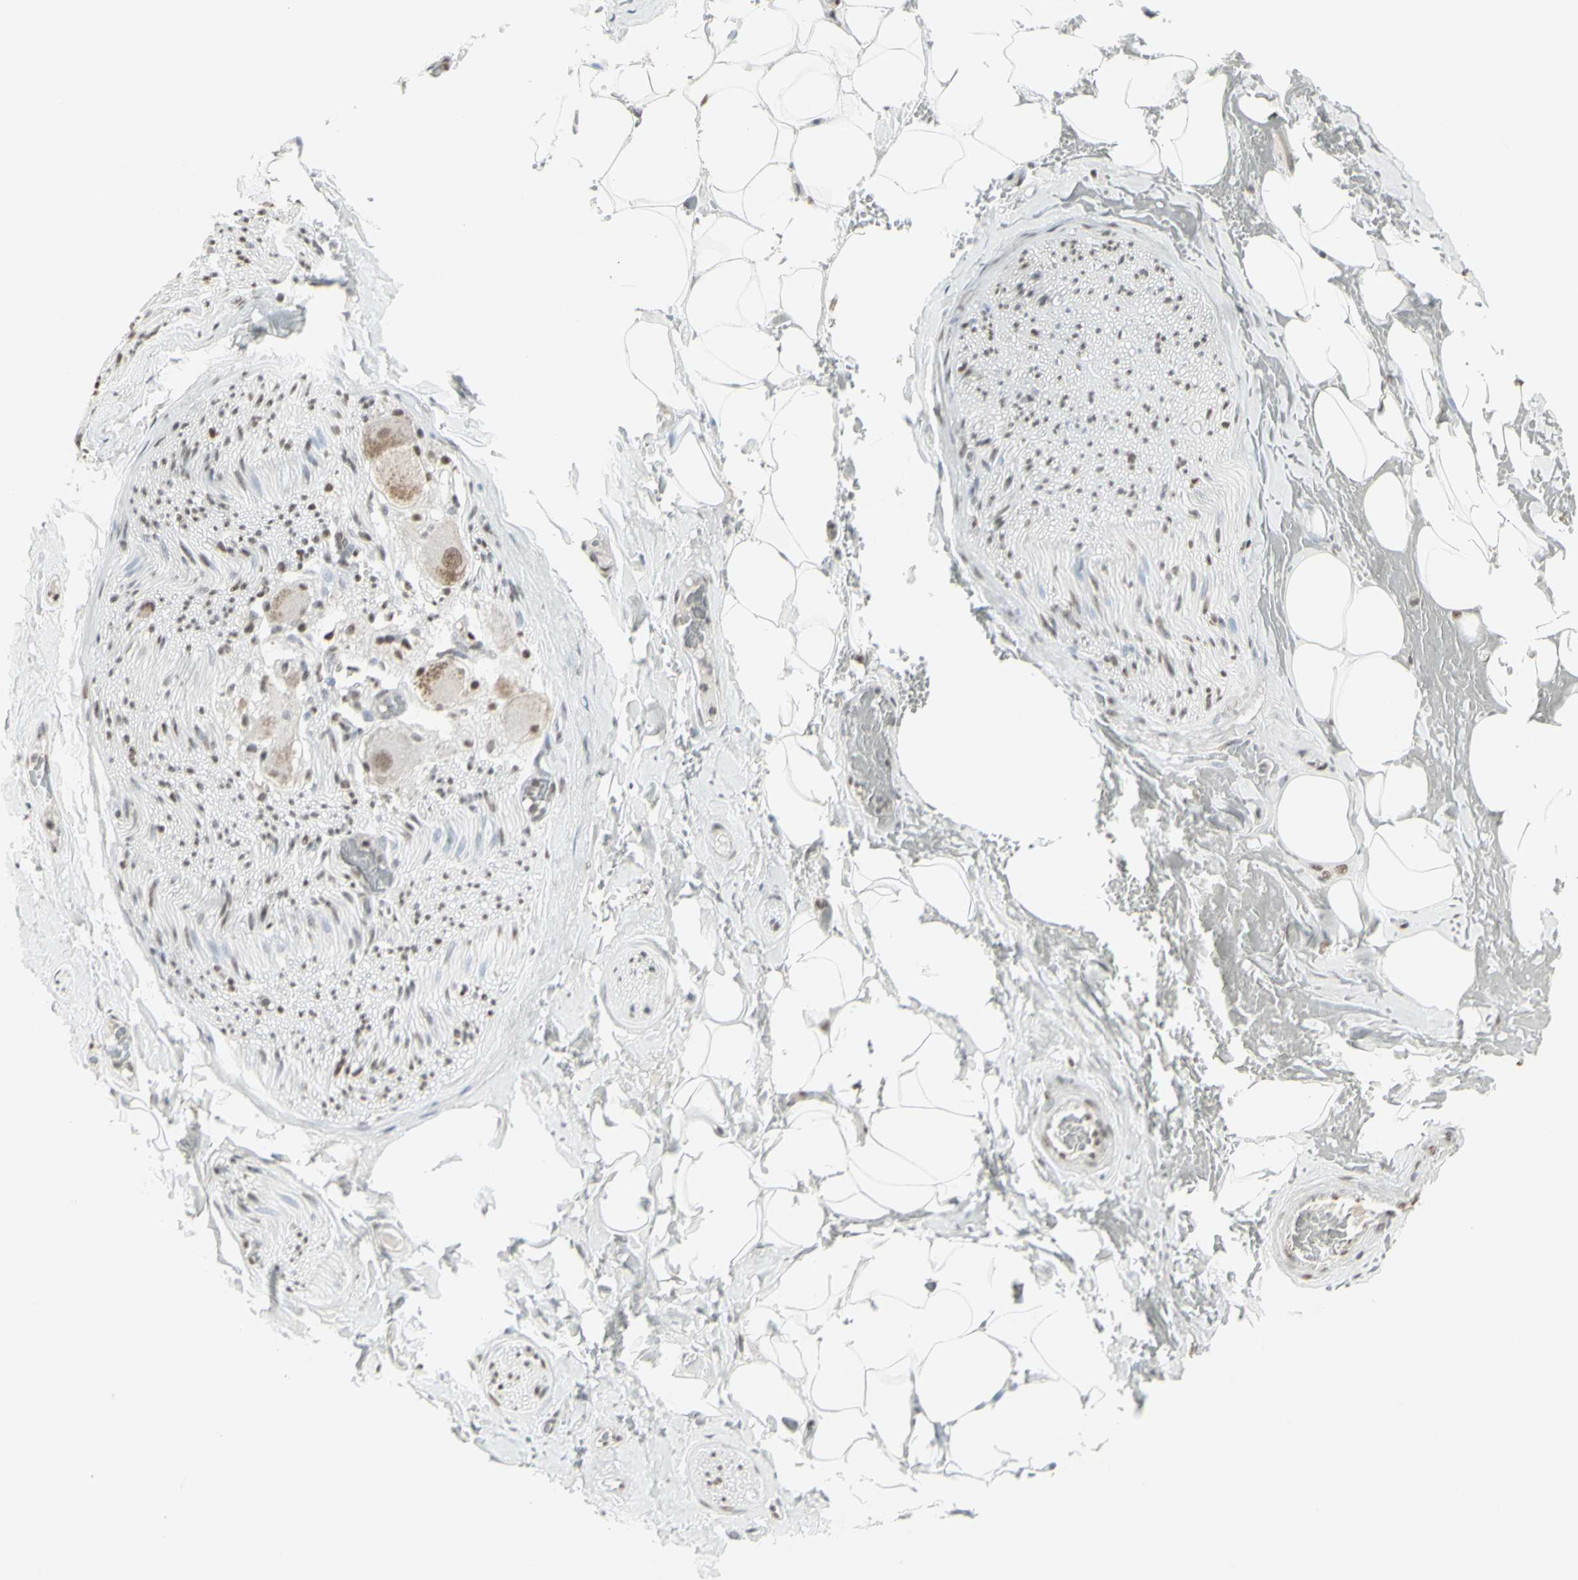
{"staining": {"intensity": "strong", "quantity": ">75%", "location": "nuclear"}, "tissue": "adipose tissue", "cell_type": "Adipocytes", "image_type": "normal", "snomed": [{"axis": "morphology", "description": "Normal tissue, NOS"}, {"axis": "topography", "description": "Peripheral nerve tissue"}], "caption": "Strong nuclear staining is appreciated in about >75% of adipocytes in benign adipose tissue. The staining is performed using DAB brown chromogen to label protein expression. The nuclei are counter-stained blue using hematoxylin.", "gene": "TRIM28", "patient": {"sex": "male", "age": 70}}